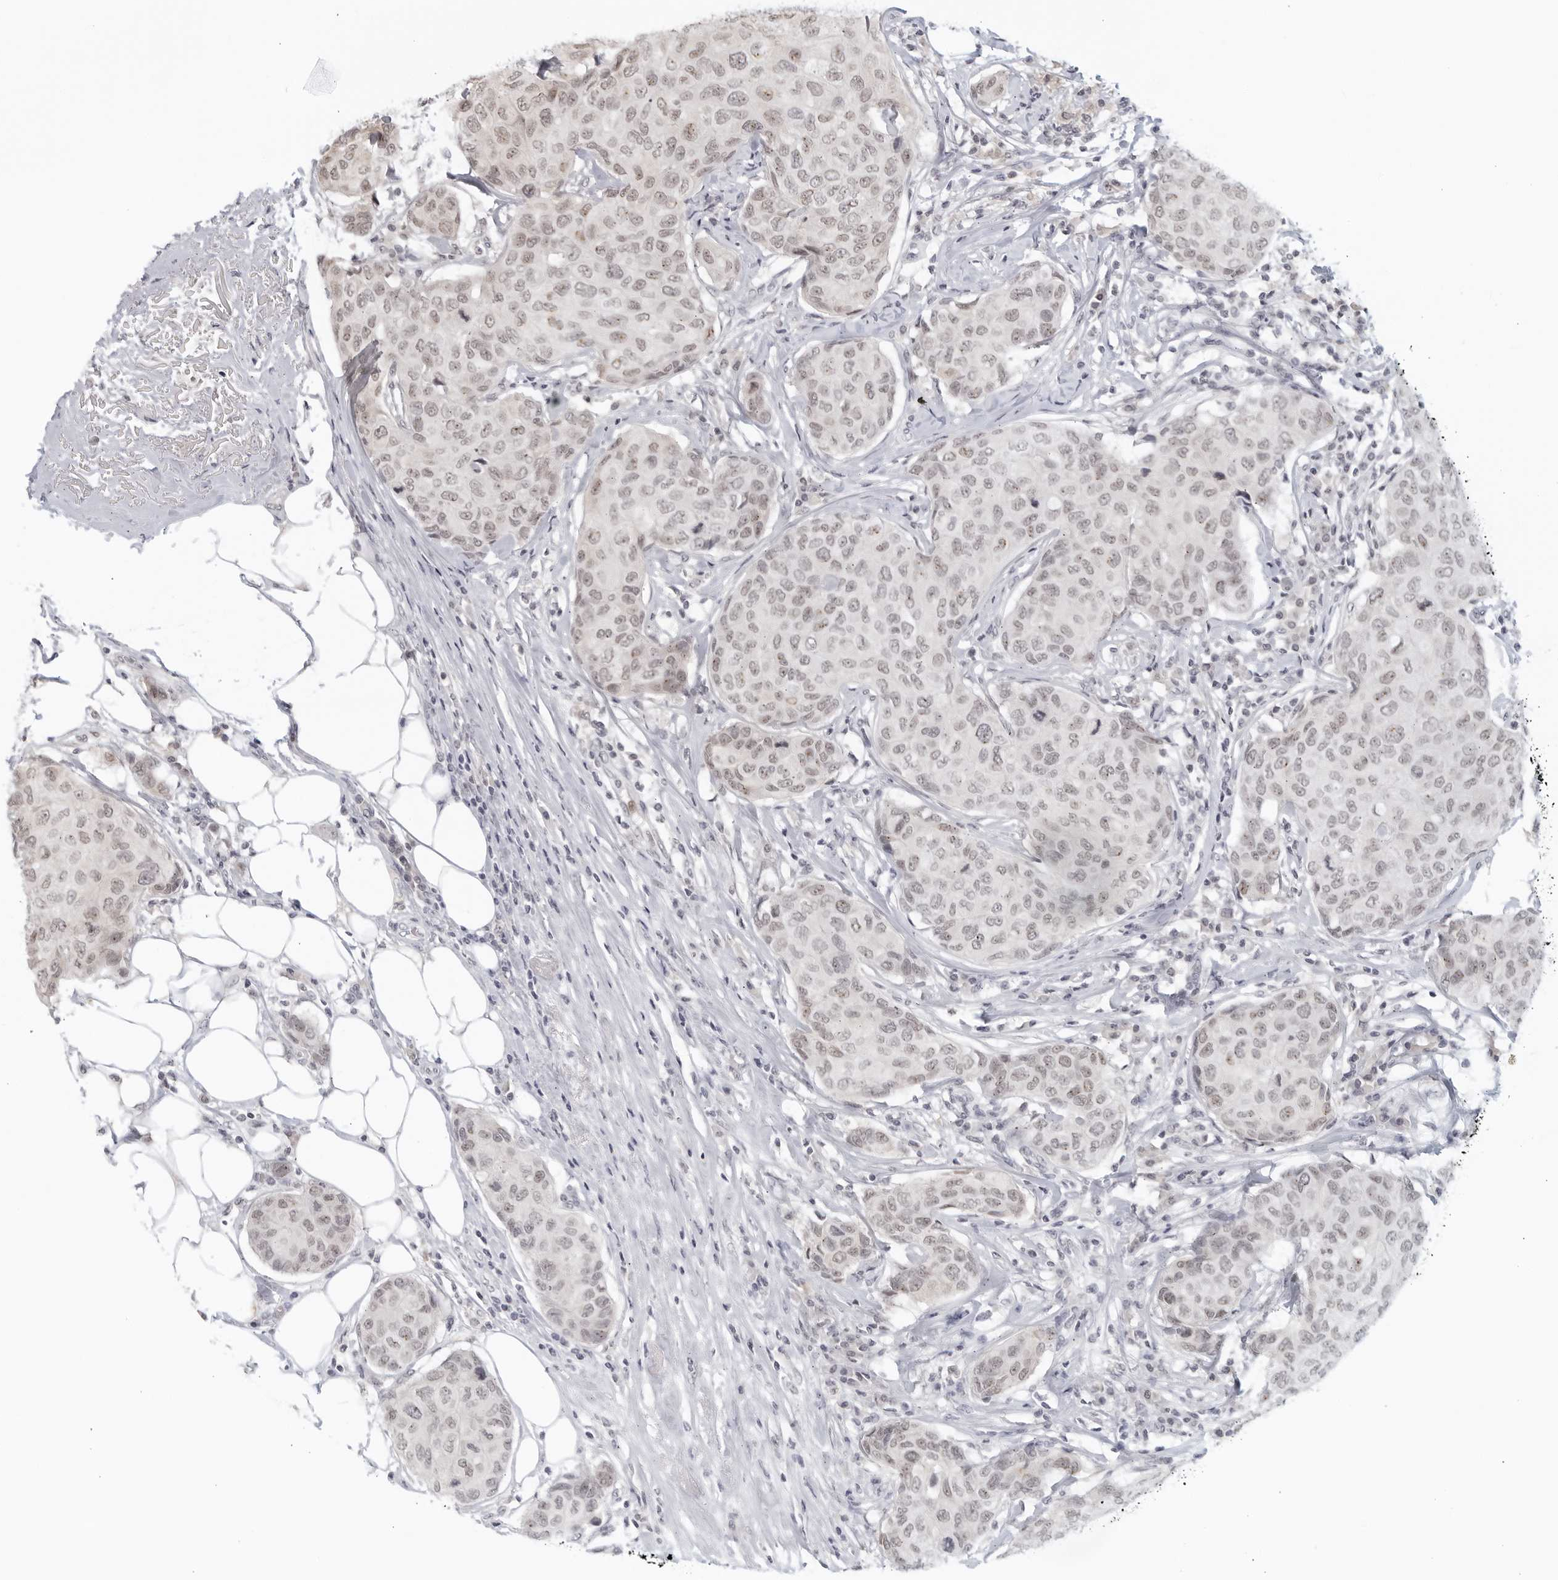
{"staining": {"intensity": "weak", "quantity": "25%-75%", "location": "nuclear"}, "tissue": "breast cancer", "cell_type": "Tumor cells", "image_type": "cancer", "snomed": [{"axis": "morphology", "description": "Duct carcinoma"}, {"axis": "topography", "description": "Breast"}], "caption": "Protein positivity by IHC shows weak nuclear expression in approximately 25%-75% of tumor cells in breast invasive ductal carcinoma.", "gene": "RAB11FIP3", "patient": {"sex": "female", "age": 80}}